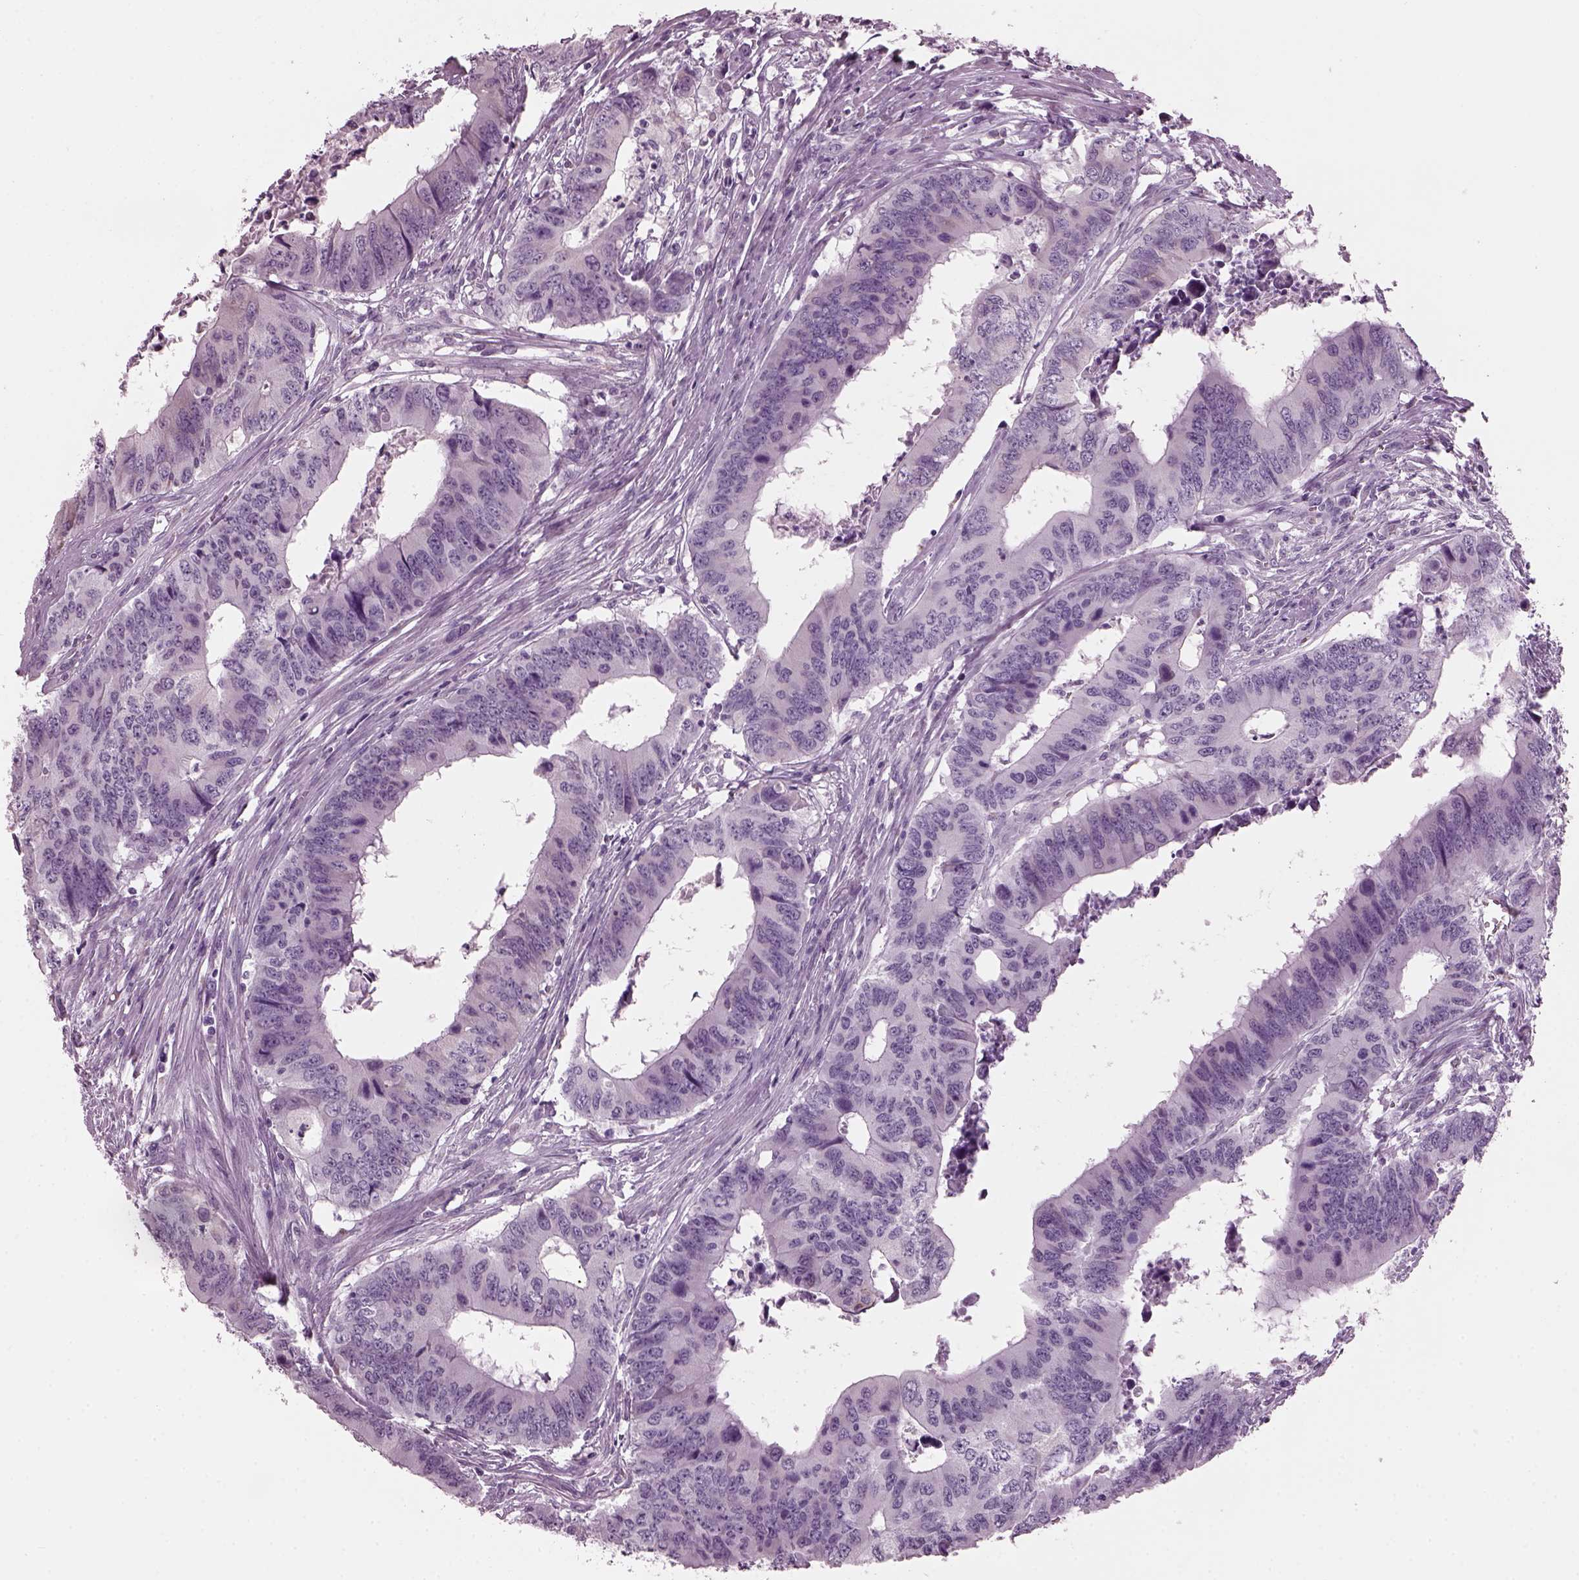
{"staining": {"intensity": "negative", "quantity": "none", "location": "none"}, "tissue": "colorectal cancer", "cell_type": "Tumor cells", "image_type": "cancer", "snomed": [{"axis": "morphology", "description": "Adenocarcinoma, NOS"}, {"axis": "topography", "description": "Colon"}], "caption": "Histopathology image shows no significant protein expression in tumor cells of adenocarcinoma (colorectal). (DAB (3,3'-diaminobenzidine) IHC with hematoxylin counter stain).", "gene": "PRR9", "patient": {"sex": "male", "age": 53}}